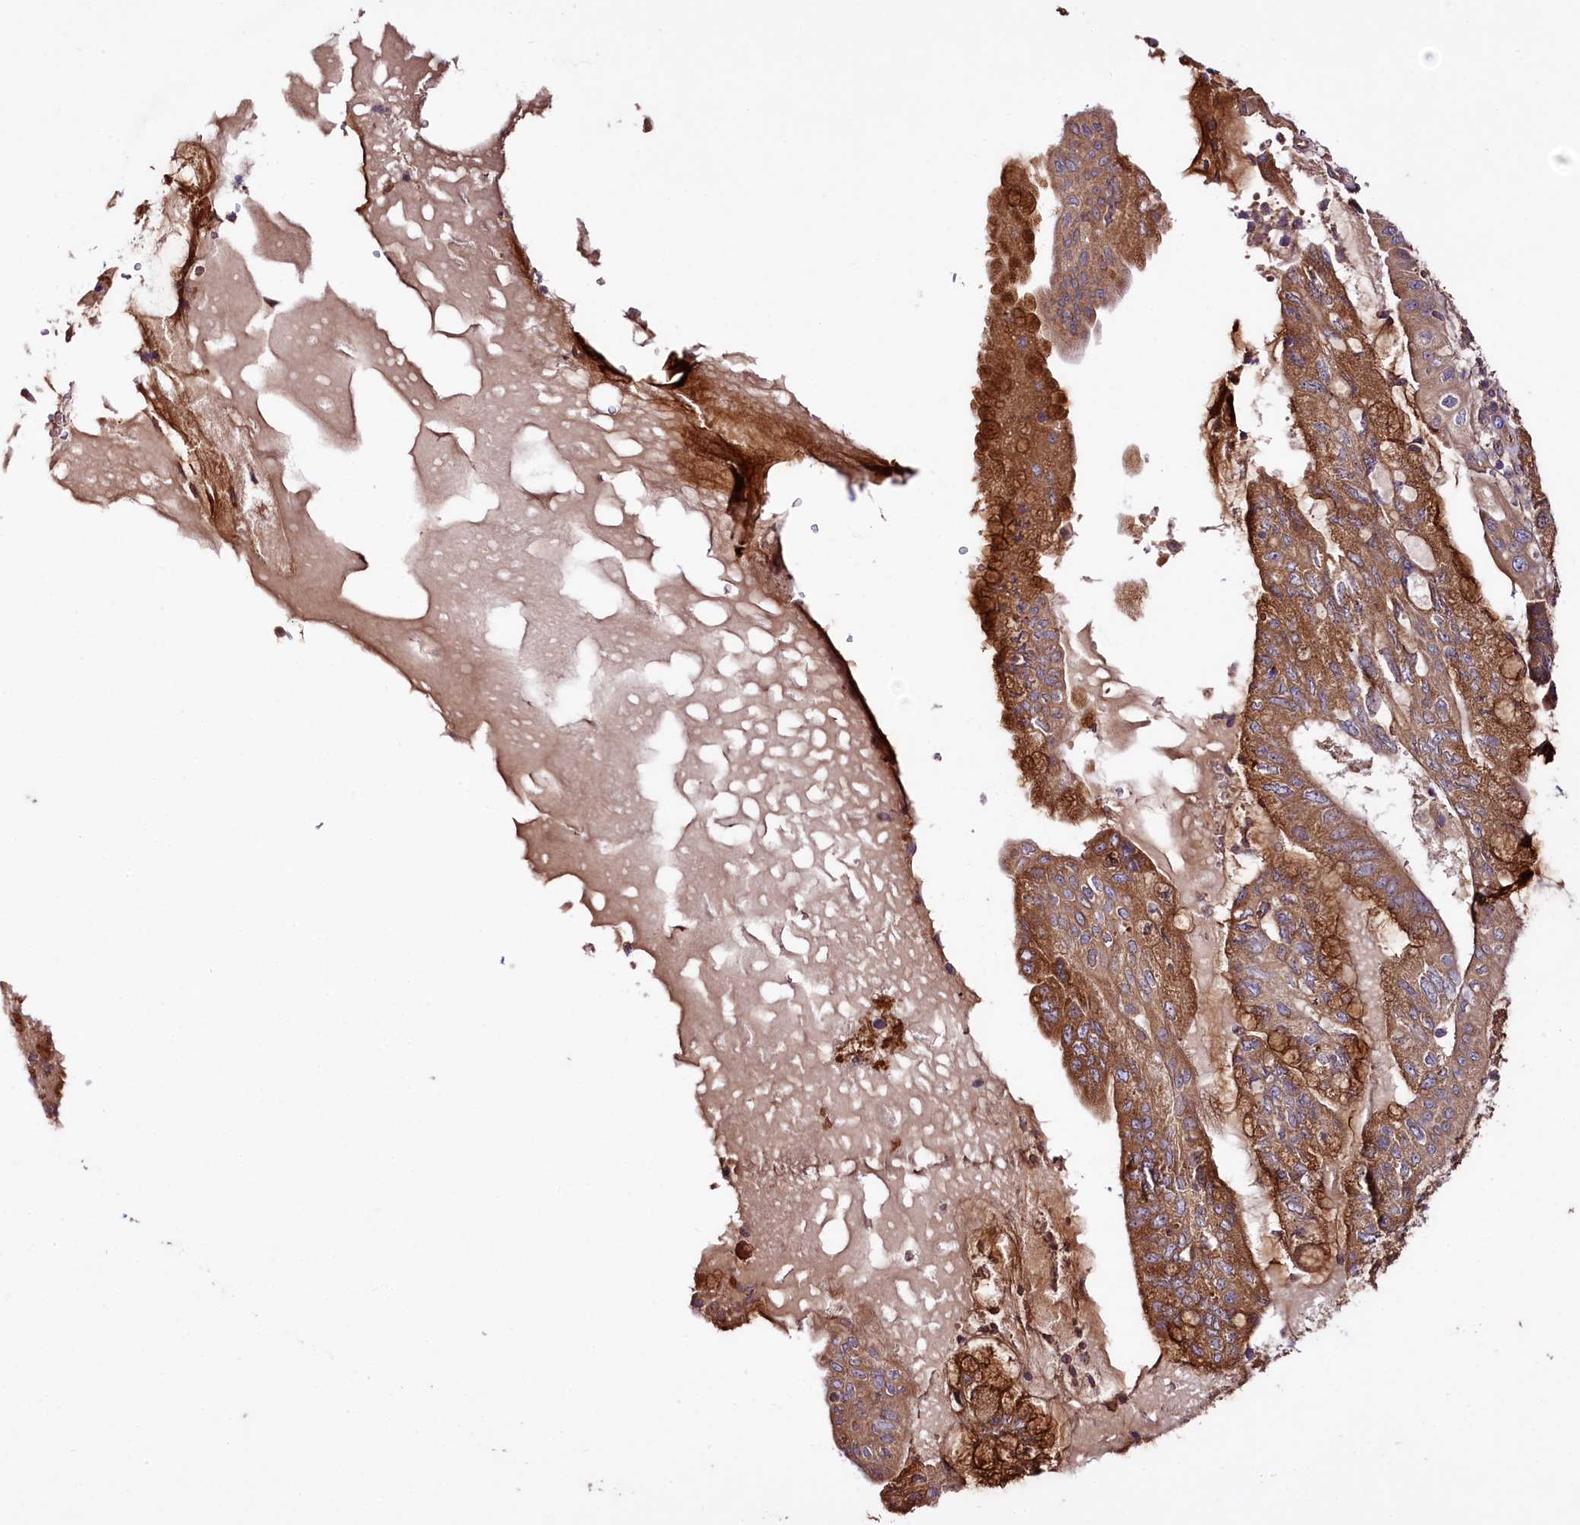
{"staining": {"intensity": "moderate", "quantity": ">75%", "location": "cytoplasmic/membranous"}, "tissue": "pancreatic cancer", "cell_type": "Tumor cells", "image_type": "cancer", "snomed": [{"axis": "morphology", "description": "Adenocarcinoma, NOS"}, {"axis": "topography", "description": "Pancreas"}], "caption": "The photomicrograph demonstrates immunohistochemical staining of pancreatic cancer (adenocarcinoma). There is moderate cytoplasmic/membranous expression is identified in approximately >75% of tumor cells.", "gene": "CEP295", "patient": {"sex": "female", "age": 73}}